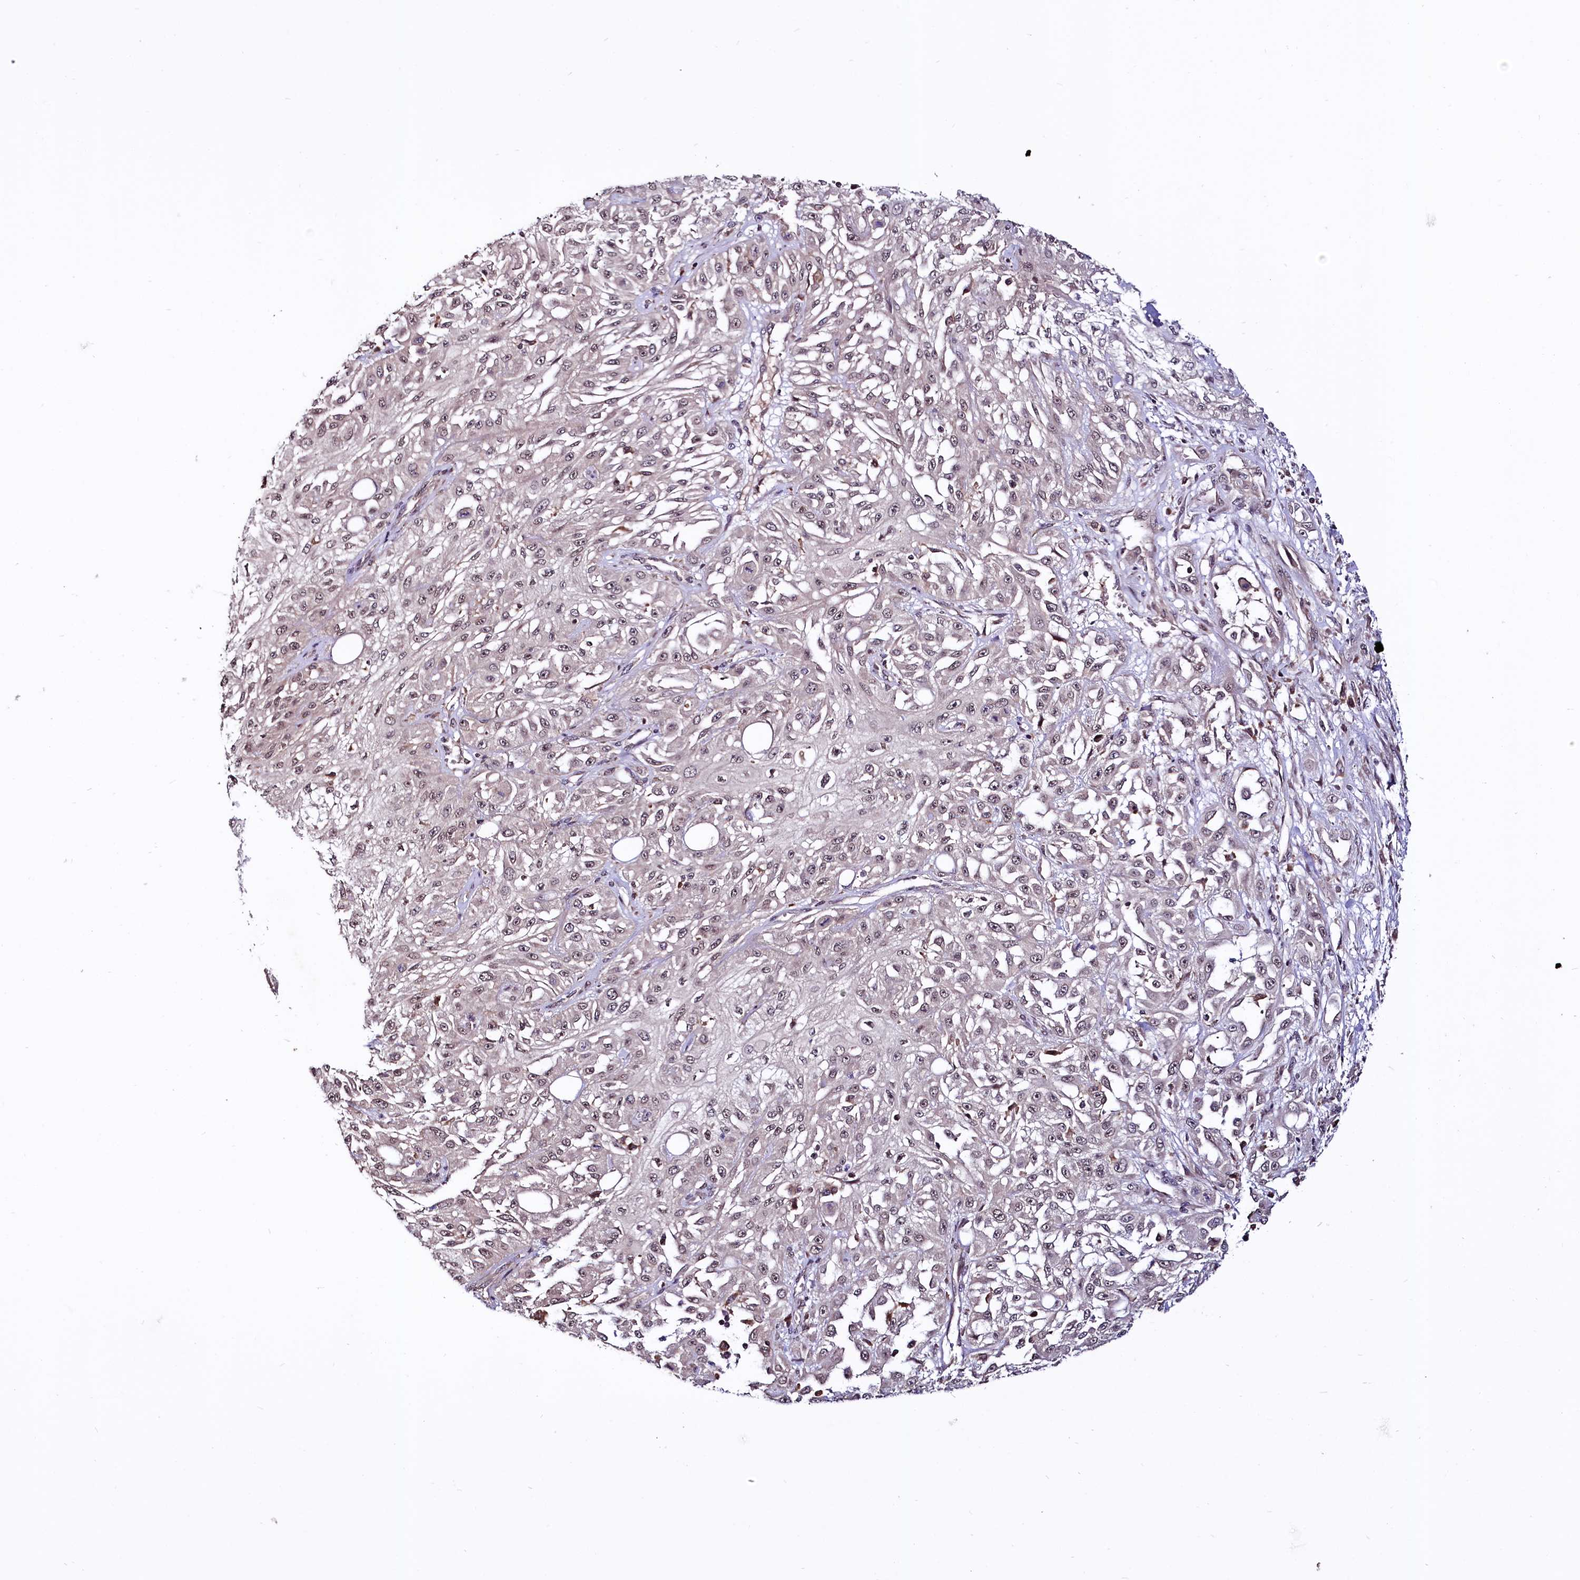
{"staining": {"intensity": "negative", "quantity": "none", "location": "none"}, "tissue": "skin cancer", "cell_type": "Tumor cells", "image_type": "cancer", "snomed": [{"axis": "morphology", "description": "Squamous cell carcinoma, NOS"}, {"axis": "morphology", "description": "Squamous cell carcinoma, metastatic, NOS"}, {"axis": "topography", "description": "Skin"}, {"axis": "topography", "description": "Lymph node"}], "caption": "This histopathology image is of skin cancer stained with IHC to label a protein in brown with the nuclei are counter-stained blue. There is no staining in tumor cells. The staining is performed using DAB brown chromogen with nuclei counter-stained in using hematoxylin.", "gene": "UBE3A", "patient": {"sex": "male", "age": 75}}